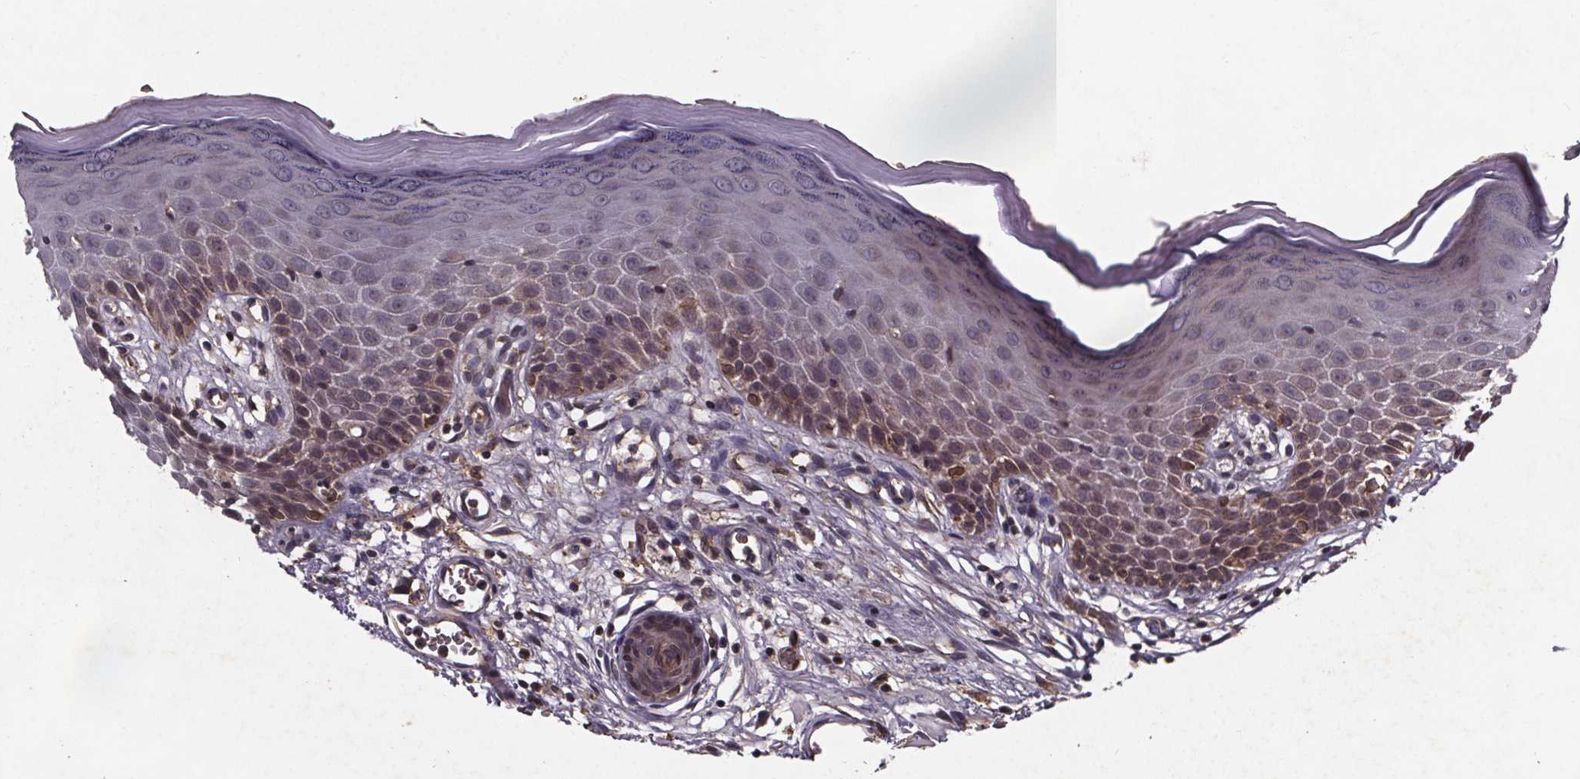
{"staining": {"intensity": "weak", "quantity": "<25%", "location": "cytoplasmic/membranous"}, "tissue": "skin", "cell_type": "Epidermal cells", "image_type": "normal", "snomed": [{"axis": "morphology", "description": "Normal tissue, NOS"}, {"axis": "topography", "description": "Vulva"}], "caption": "This is a image of immunohistochemistry staining of unremarkable skin, which shows no positivity in epidermal cells.", "gene": "FASTKD3", "patient": {"sex": "female", "age": 68}}